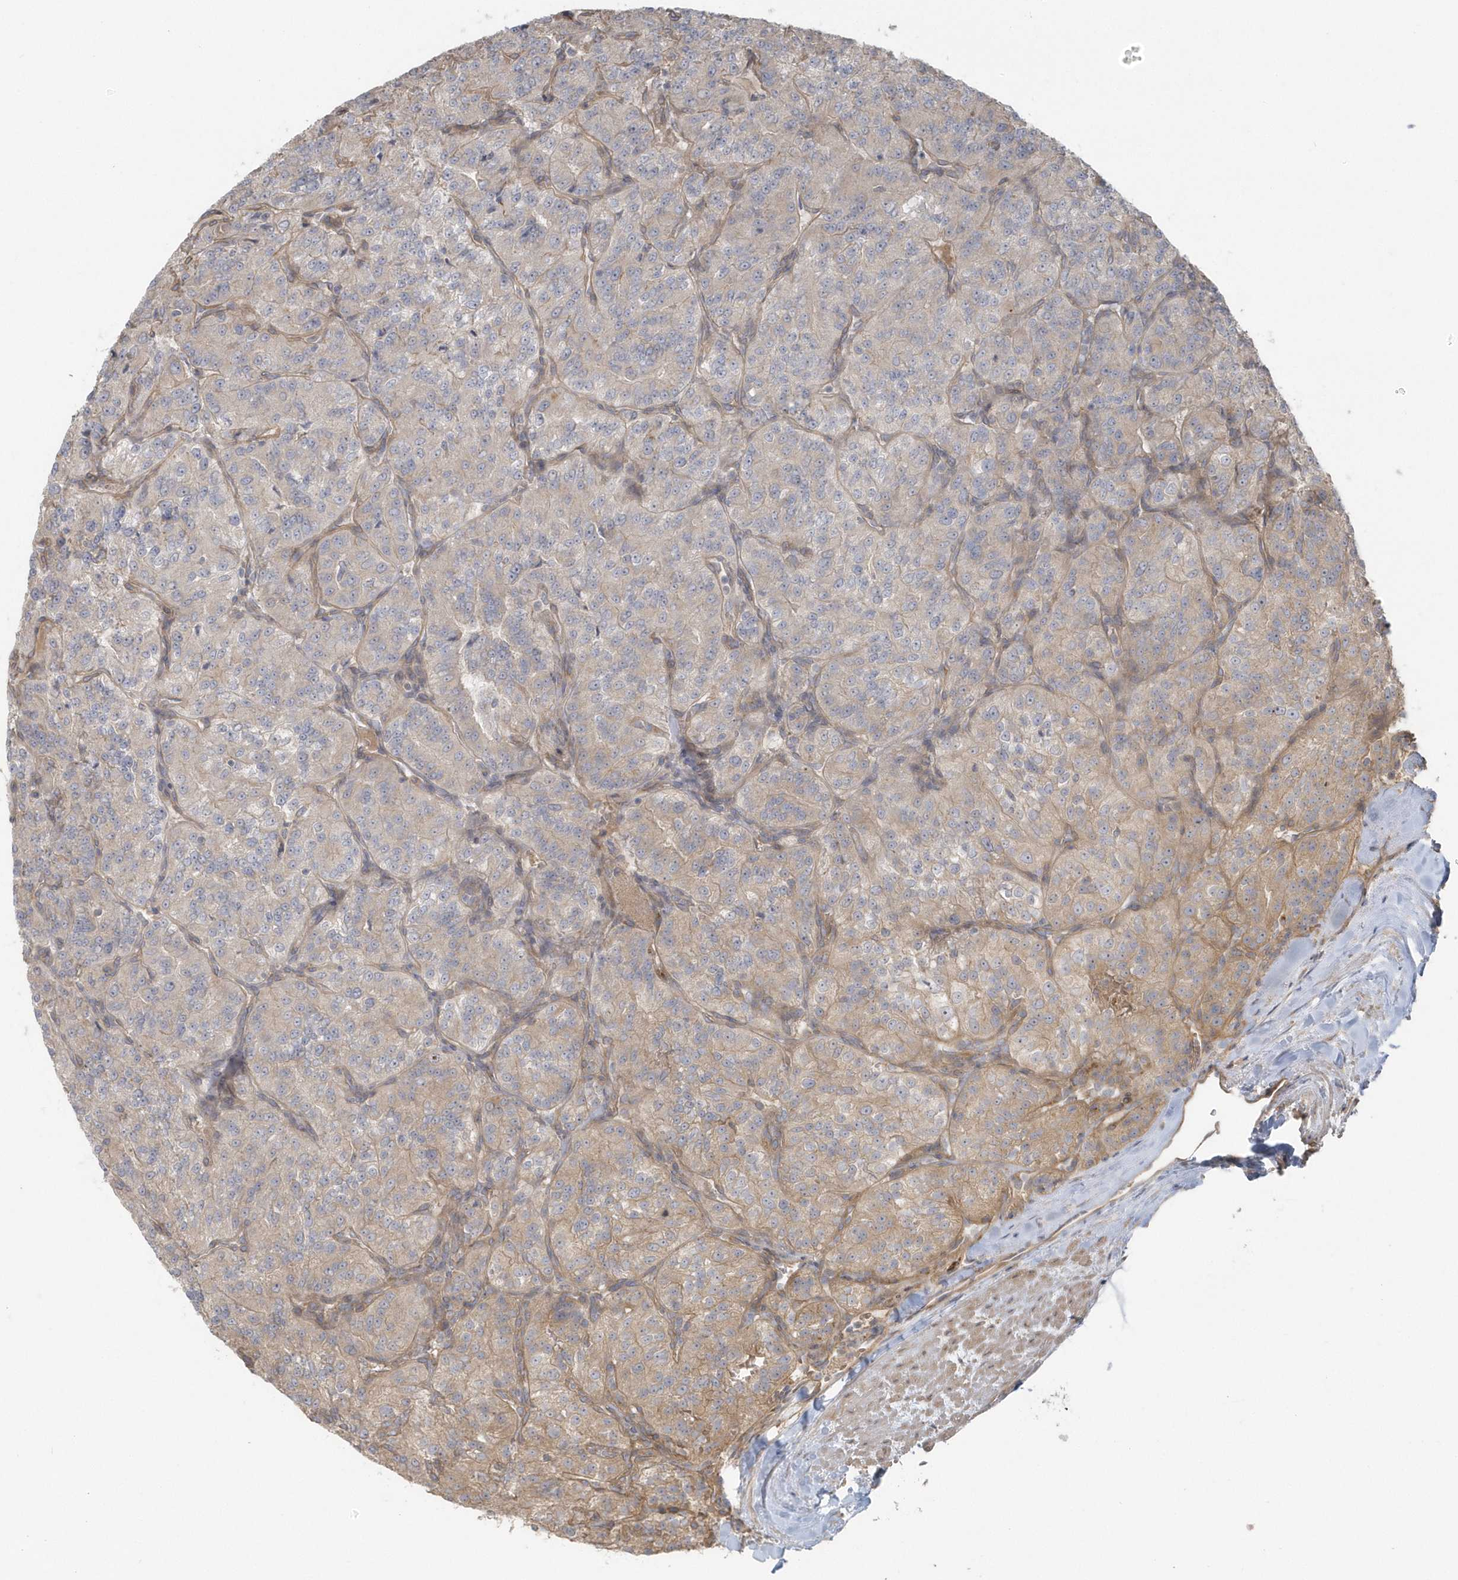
{"staining": {"intensity": "weak", "quantity": "<25%", "location": "cytoplasmic/membranous"}, "tissue": "renal cancer", "cell_type": "Tumor cells", "image_type": "cancer", "snomed": [{"axis": "morphology", "description": "Adenocarcinoma, NOS"}, {"axis": "topography", "description": "Kidney"}], "caption": "Immunohistochemical staining of human adenocarcinoma (renal) shows no significant positivity in tumor cells. (DAB (3,3'-diaminobenzidine) immunohistochemistry, high magnification).", "gene": "ACTR1A", "patient": {"sex": "female", "age": 63}}